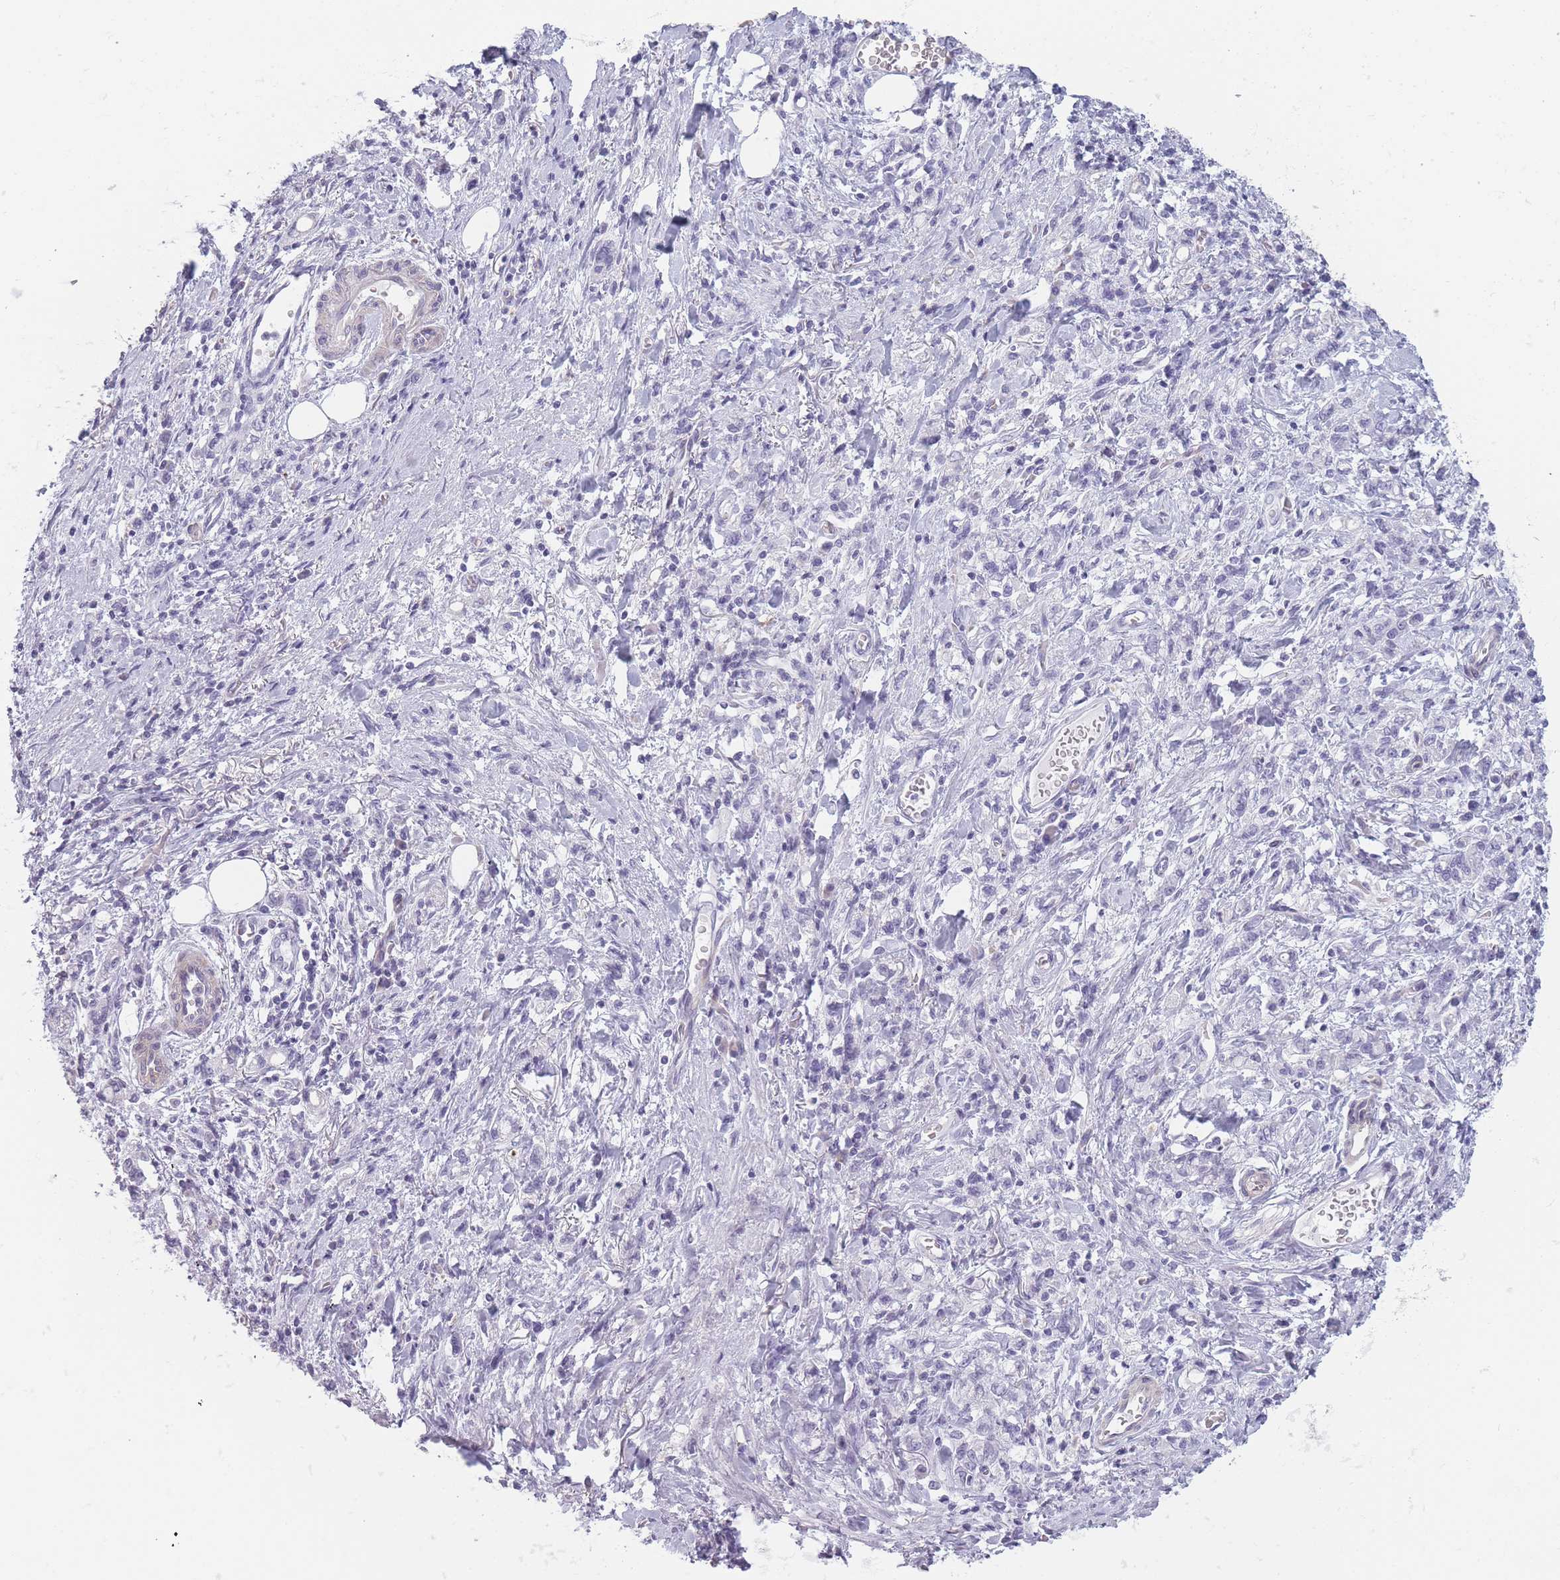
{"staining": {"intensity": "negative", "quantity": "none", "location": "none"}, "tissue": "stomach cancer", "cell_type": "Tumor cells", "image_type": "cancer", "snomed": [{"axis": "morphology", "description": "Adenocarcinoma, NOS"}, {"axis": "topography", "description": "Stomach"}], "caption": "This micrograph is of stomach adenocarcinoma stained with immunohistochemistry (IHC) to label a protein in brown with the nuclei are counter-stained blue. There is no expression in tumor cells.", "gene": "GGT1", "patient": {"sex": "male", "age": 77}}